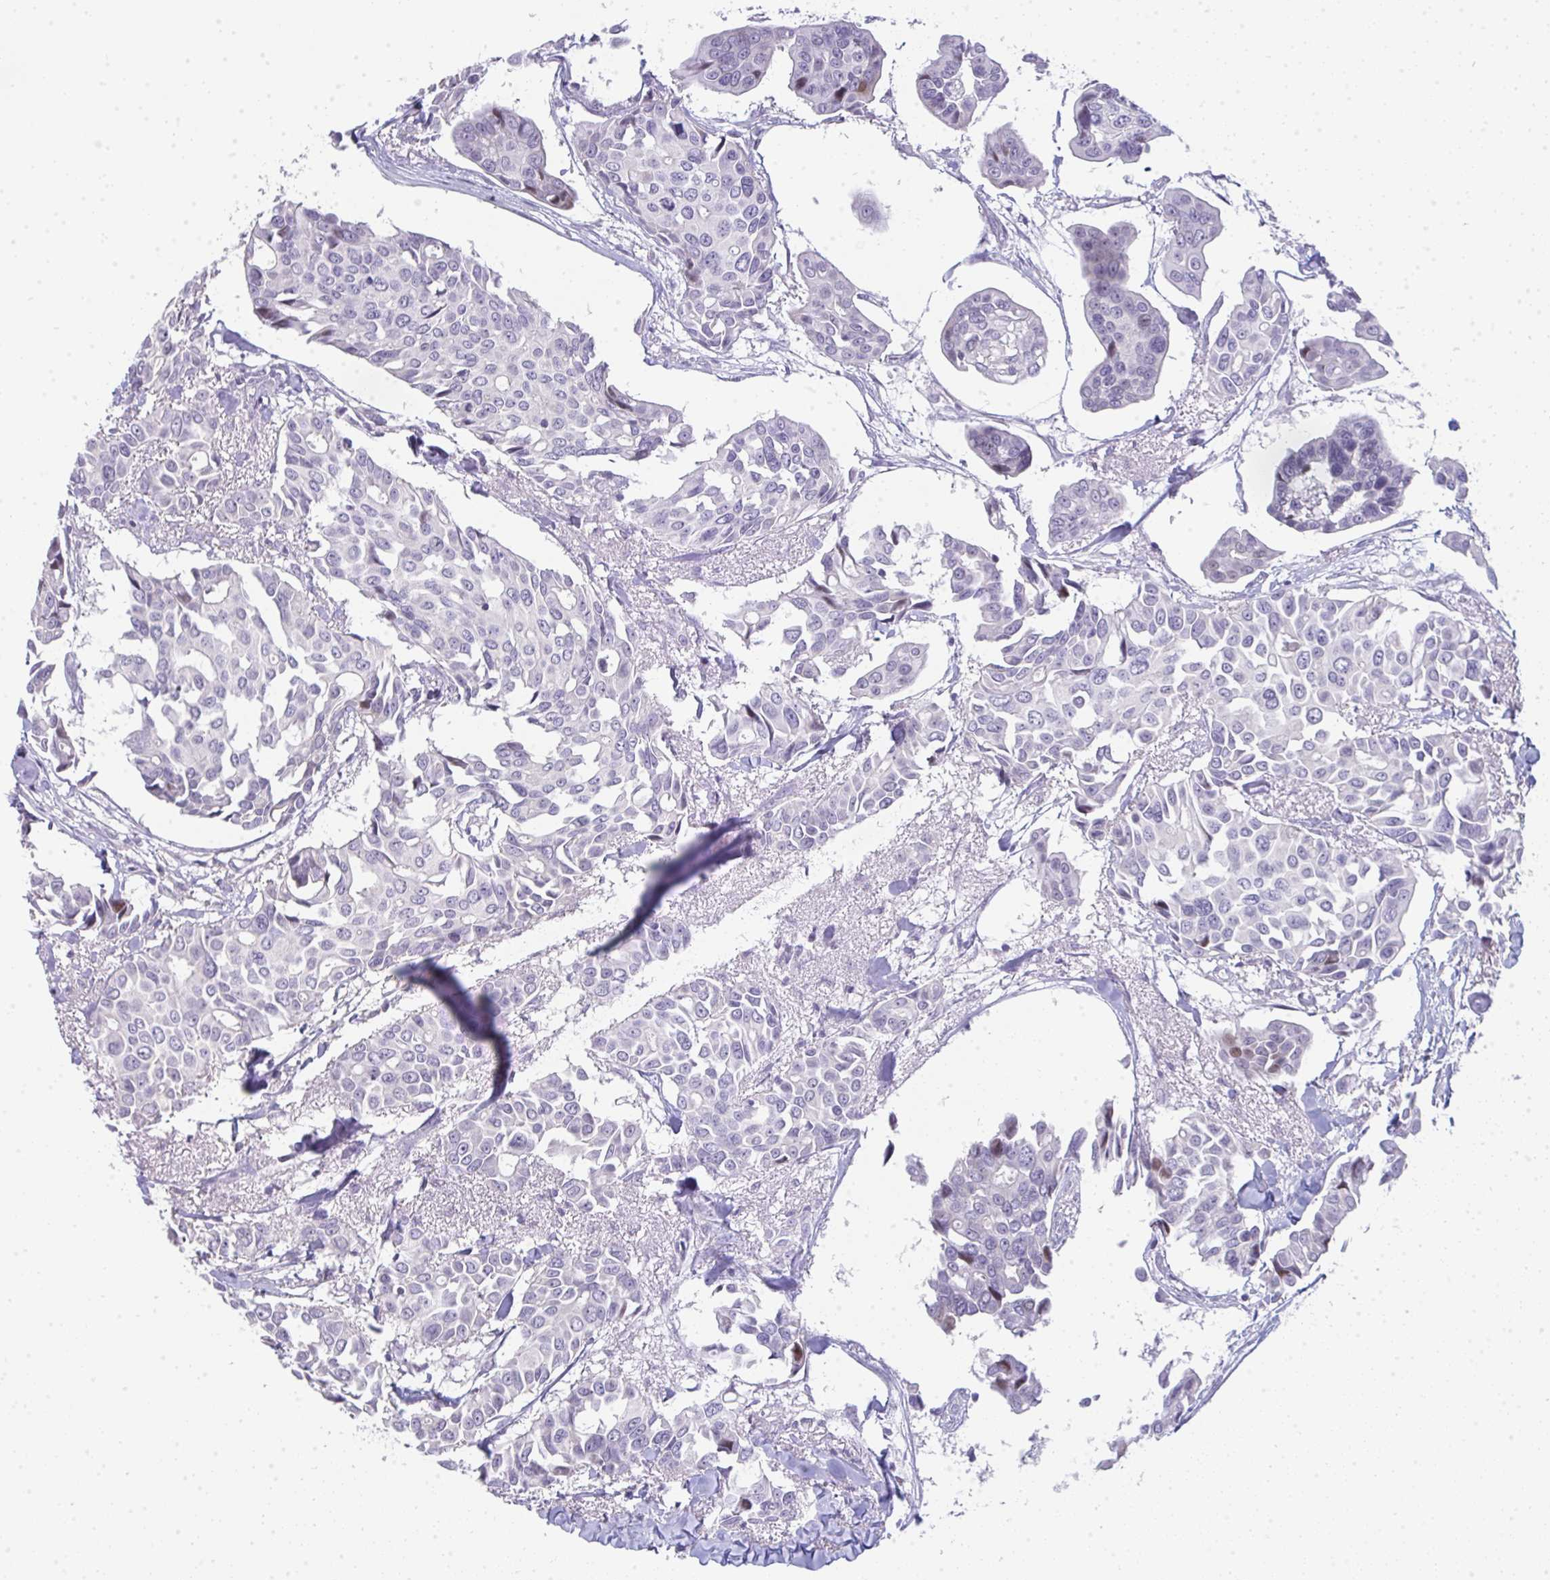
{"staining": {"intensity": "moderate", "quantity": "<25%", "location": "nuclear"}, "tissue": "breast cancer", "cell_type": "Tumor cells", "image_type": "cancer", "snomed": [{"axis": "morphology", "description": "Duct carcinoma"}, {"axis": "topography", "description": "Breast"}], "caption": "DAB (3,3'-diaminobenzidine) immunohistochemical staining of human breast cancer displays moderate nuclear protein expression in about <25% of tumor cells.", "gene": "GALNT16", "patient": {"sex": "female", "age": 54}}